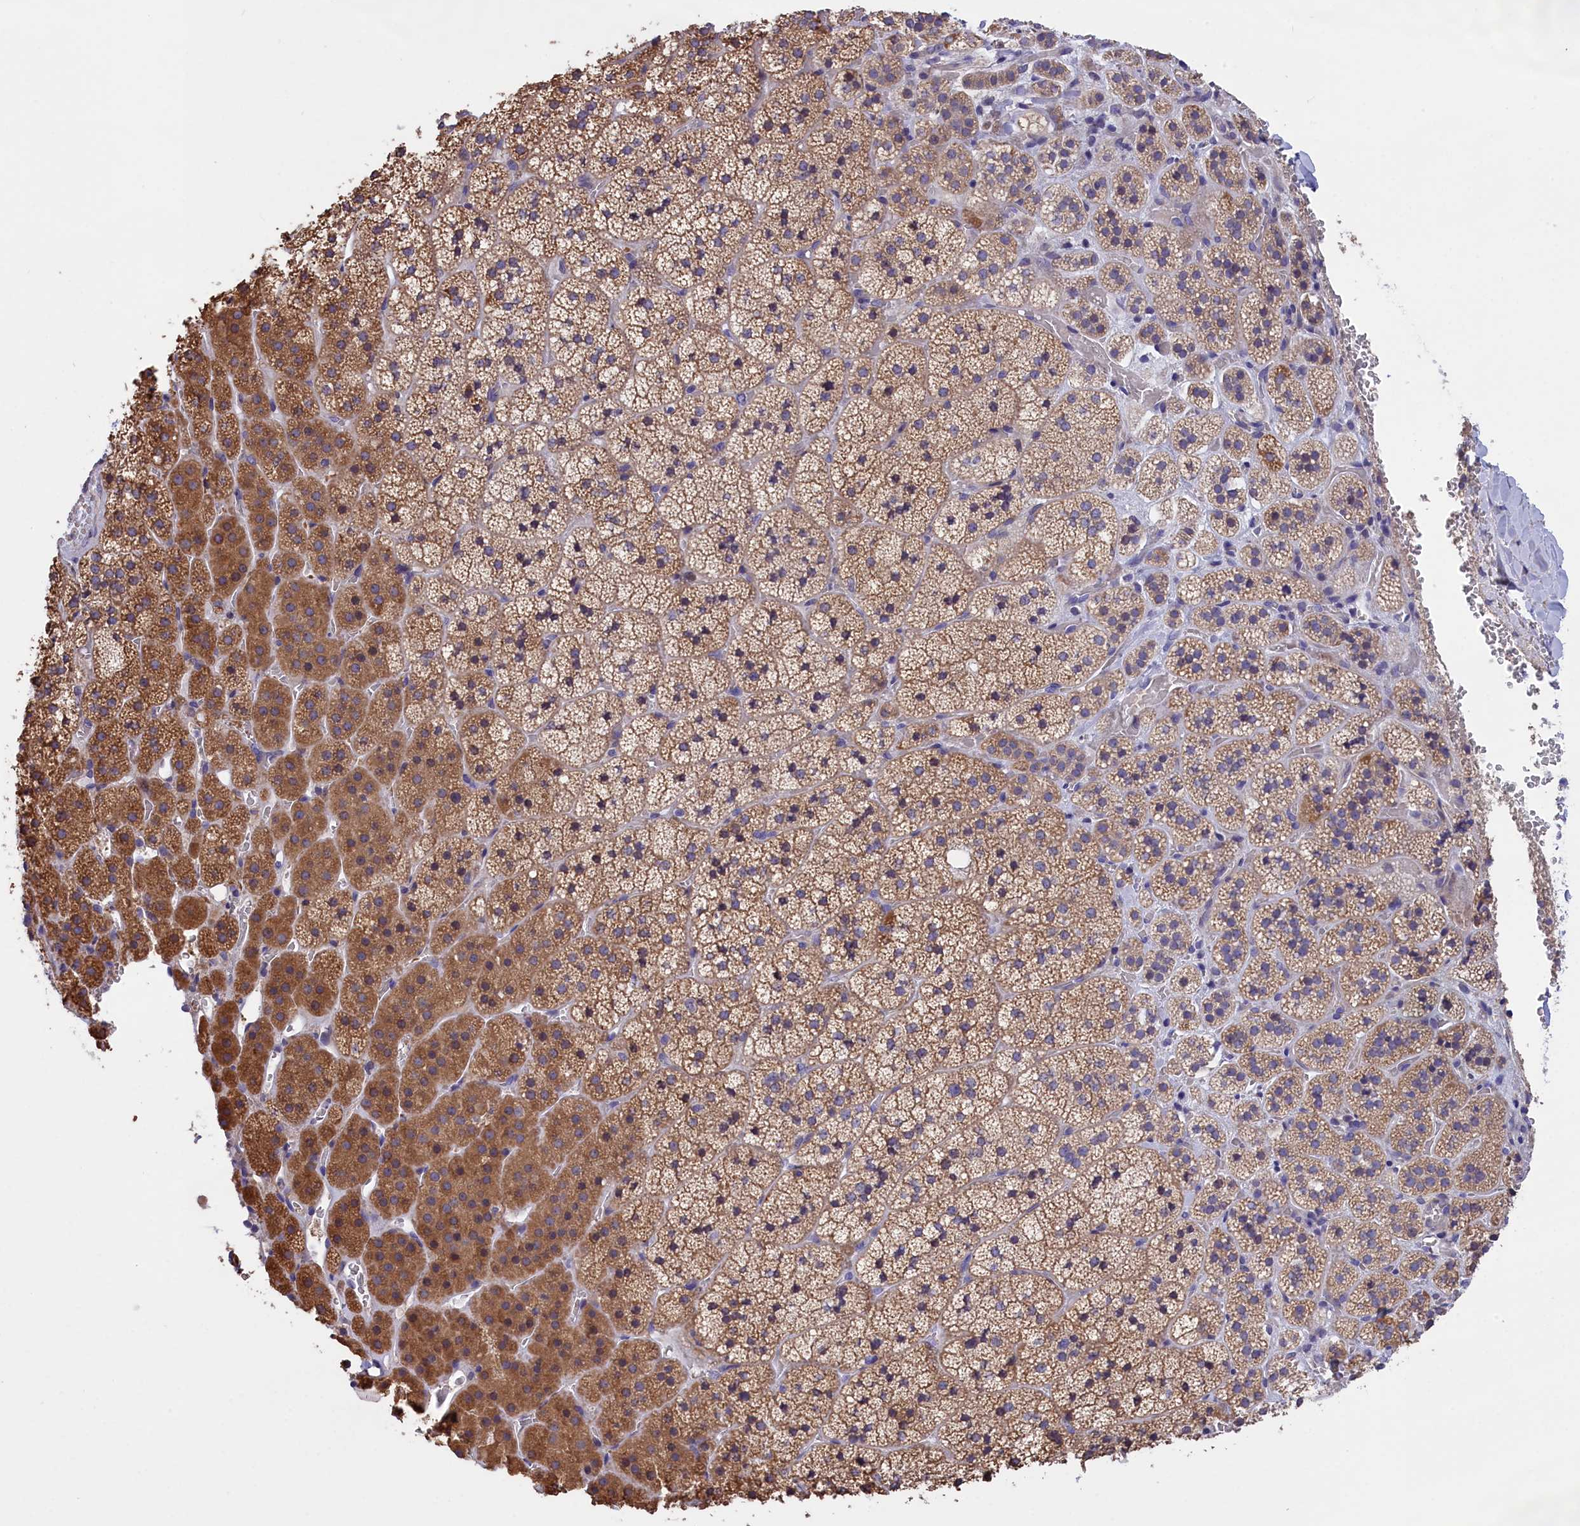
{"staining": {"intensity": "moderate", "quantity": ">75%", "location": "cytoplasmic/membranous"}, "tissue": "adrenal gland", "cell_type": "Glandular cells", "image_type": "normal", "snomed": [{"axis": "morphology", "description": "Normal tissue, NOS"}, {"axis": "topography", "description": "Adrenal gland"}], "caption": "A brown stain labels moderate cytoplasmic/membranous expression of a protein in glandular cells of normal adrenal gland. (IHC, brightfield microscopy, high magnification).", "gene": "CYP2U1", "patient": {"sex": "female", "age": 44}}